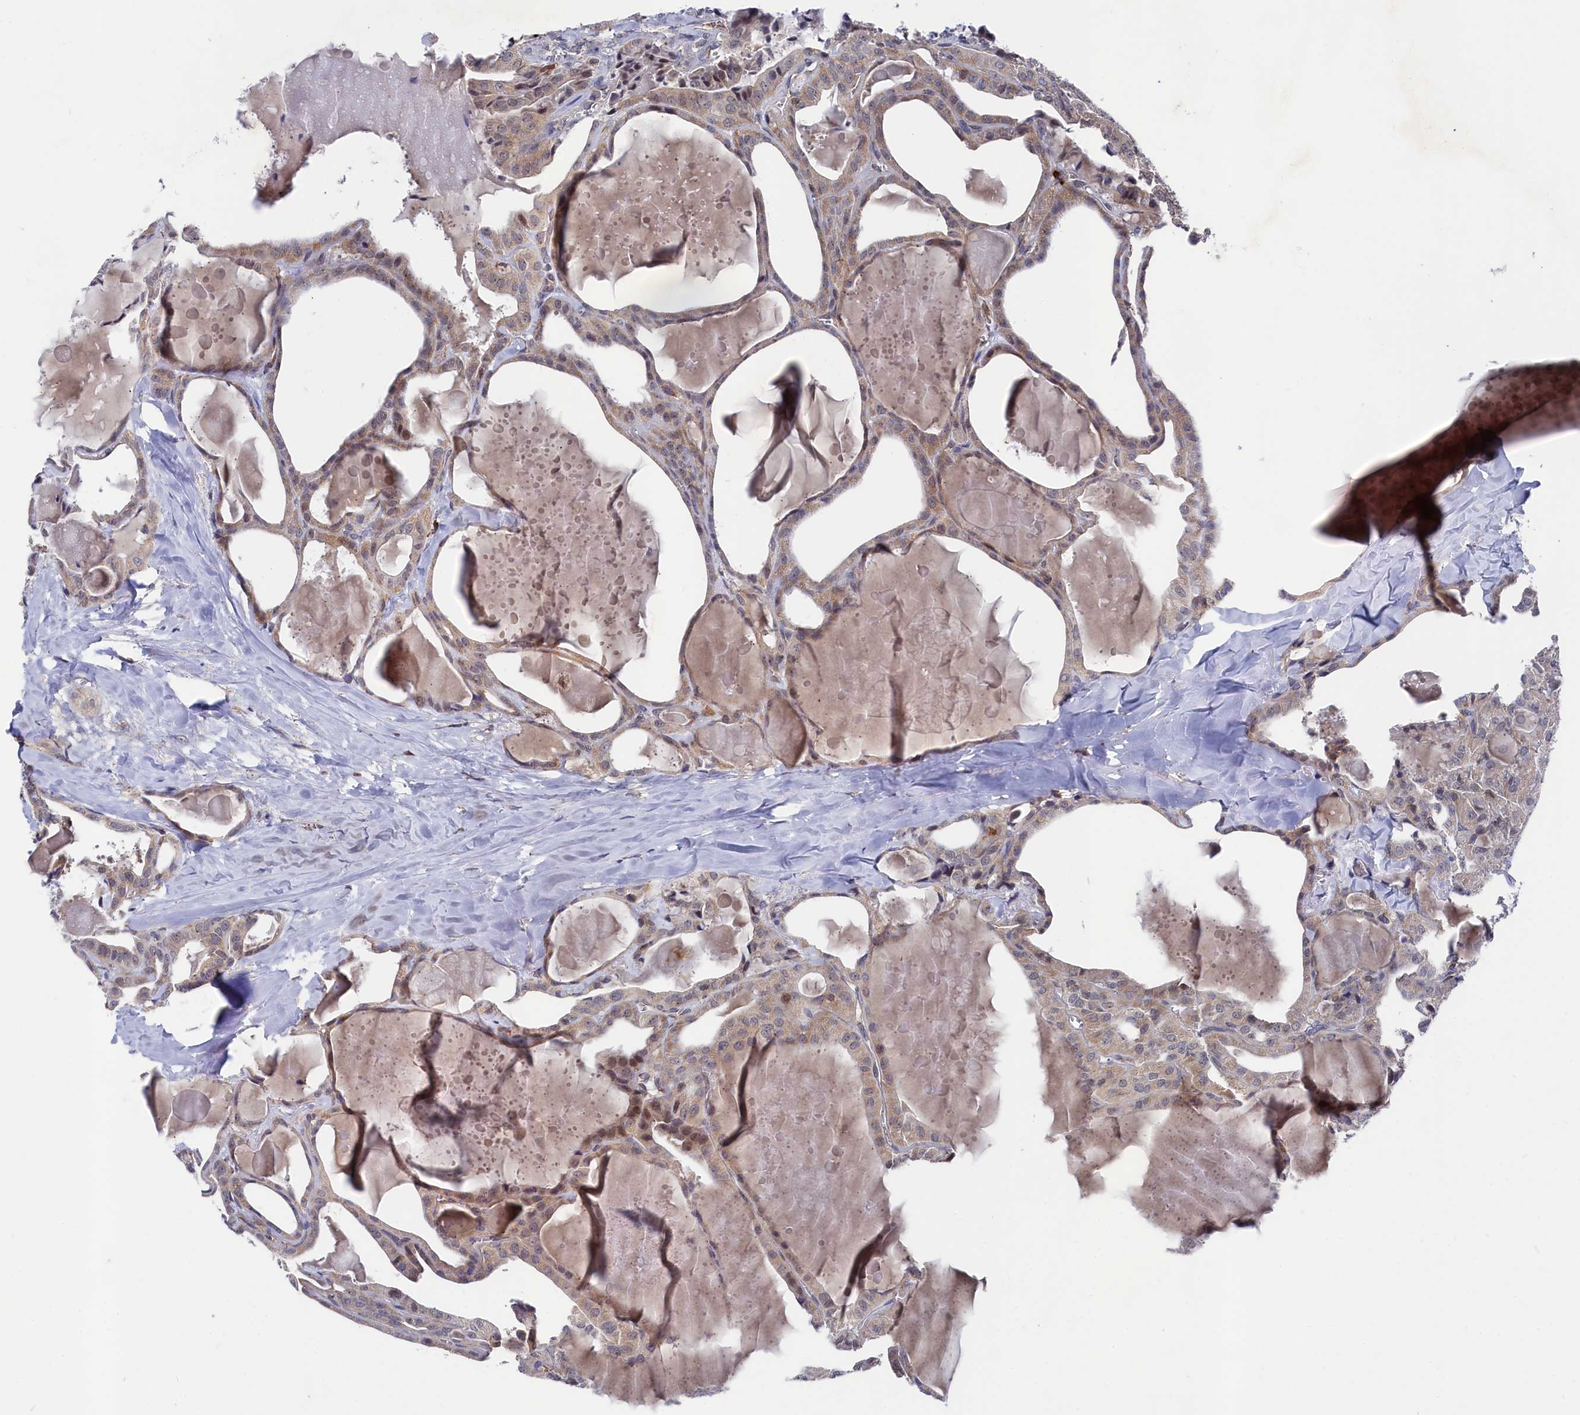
{"staining": {"intensity": "weak", "quantity": "25%-75%", "location": "cytoplasmic/membranous"}, "tissue": "thyroid cancer", "cell_type": "Tumor cells", "image_type": "cancer", "snomed": [{"axis": "morphology", "description": "Papillary adenocarcinoma, NOS"}, {"axis": "topography", "description": "Thyroid gland"}], "caption": "Immunohistochemical staining of human papillary adenocarcinoma (thyroid) exhibits low levels of weak cytoplasmic/membranous protein positivity in approximately 25%-75% of tumor cells.", "gene": "CHCHD1", "patient": {"sex": "male", "age": 52}}